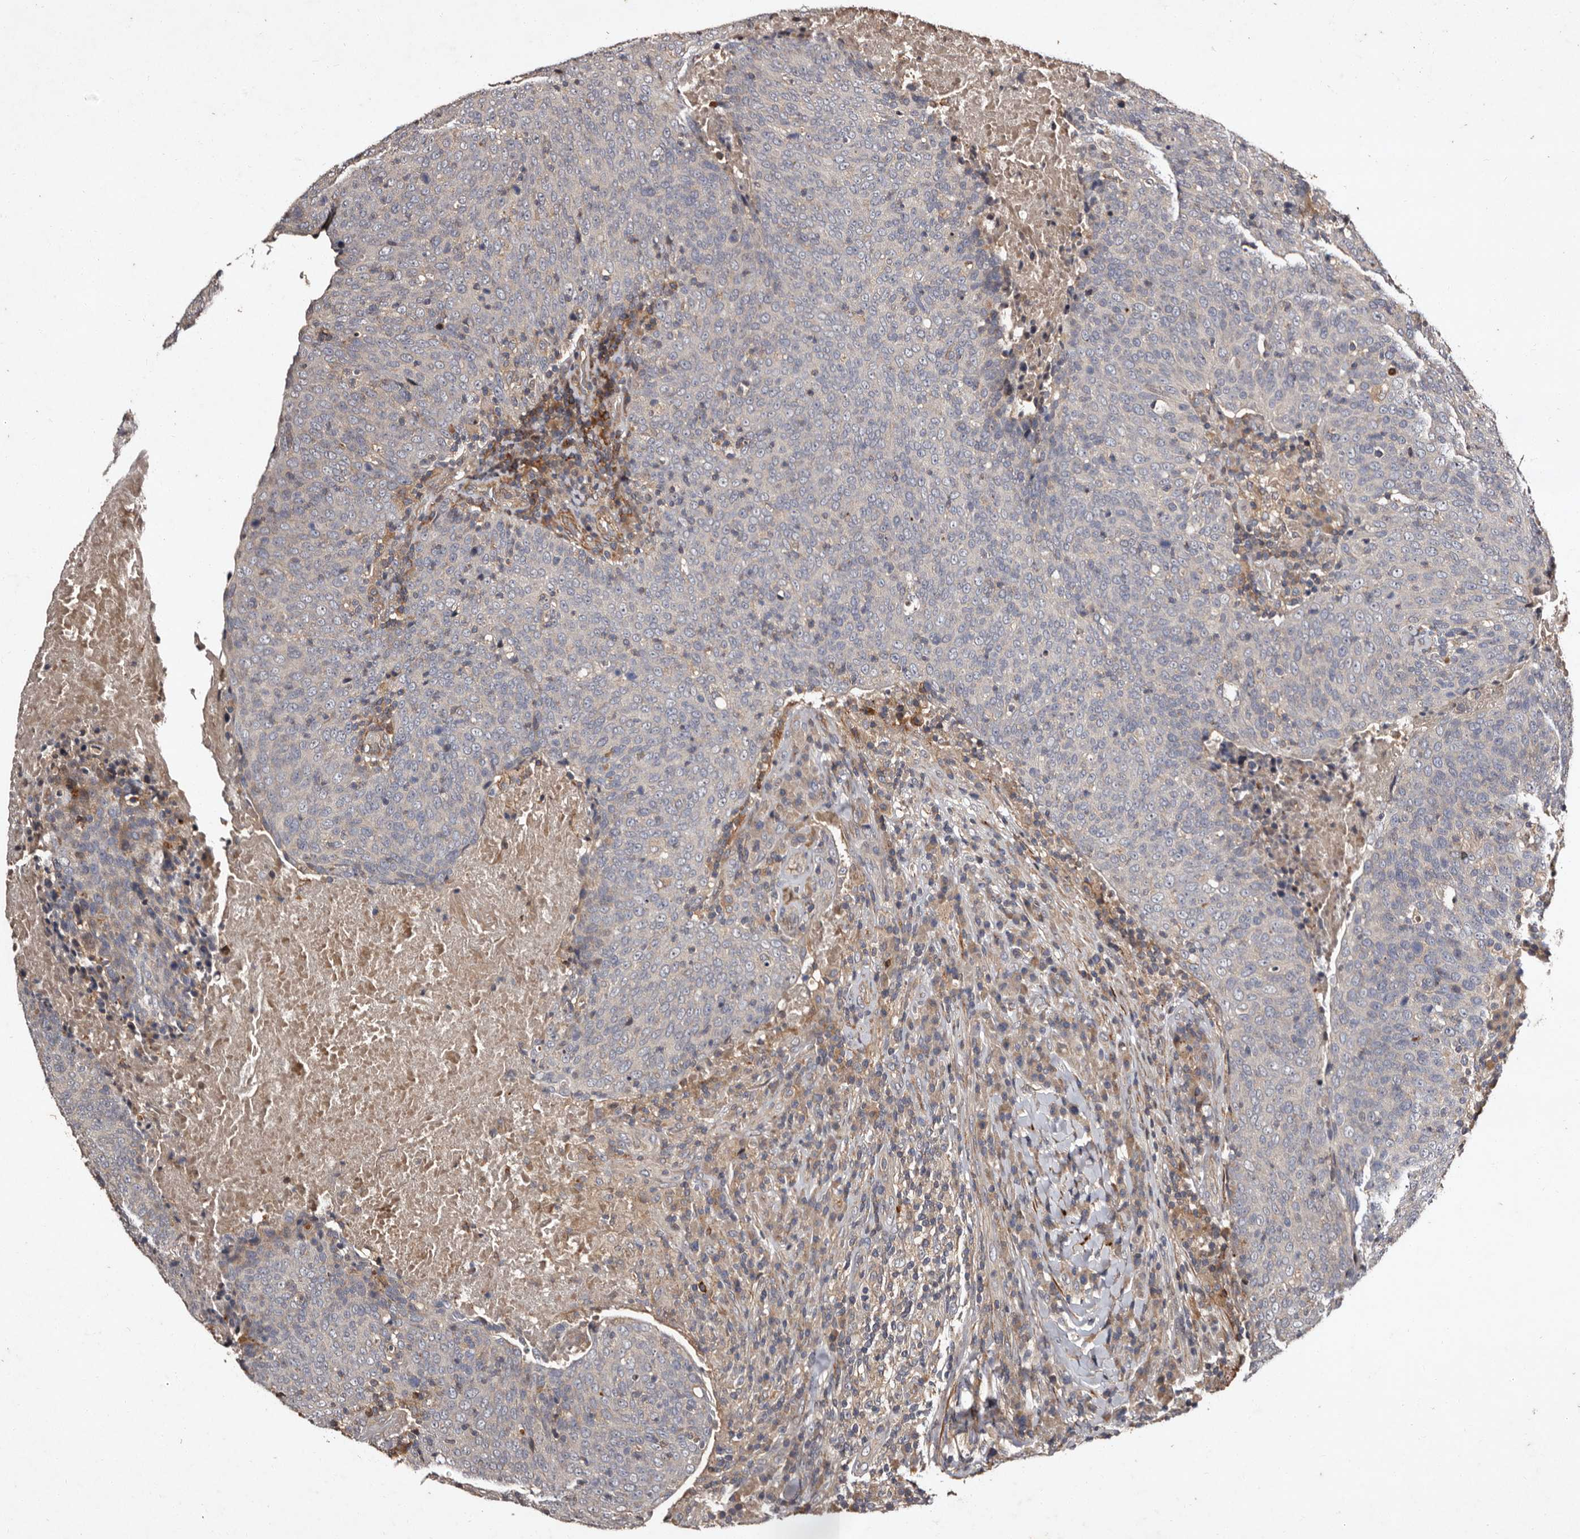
{"staining": {"intensity": "negative", "quantity": "none", "location": "none"}, "tissue": "head and neck cancer", "cell_type": "Tumor cells", "image_type": "cancer", "snomed": [{"axis": "morphology", "description": "Squamous cell carcinoma, NOS"}, {"axis": "morphology", "description": "Squamous cell carcinoma, metastatic, NOS"}, {"axis": "topography", "description": "Lymph node"}, {"axis": "topography", "description": "Head-Neck"}], "caption": "Tumor cells are negative for brown protein staining in head and neck metastatic squamous cell carcinoma. Brightfield microscopy of immunohistochemistry stained with DAB (brown) and hematoxylin (blue), captured at high magnification.", "gene": "PRKD3", "patient": {"sex": "male", "age": 62}}